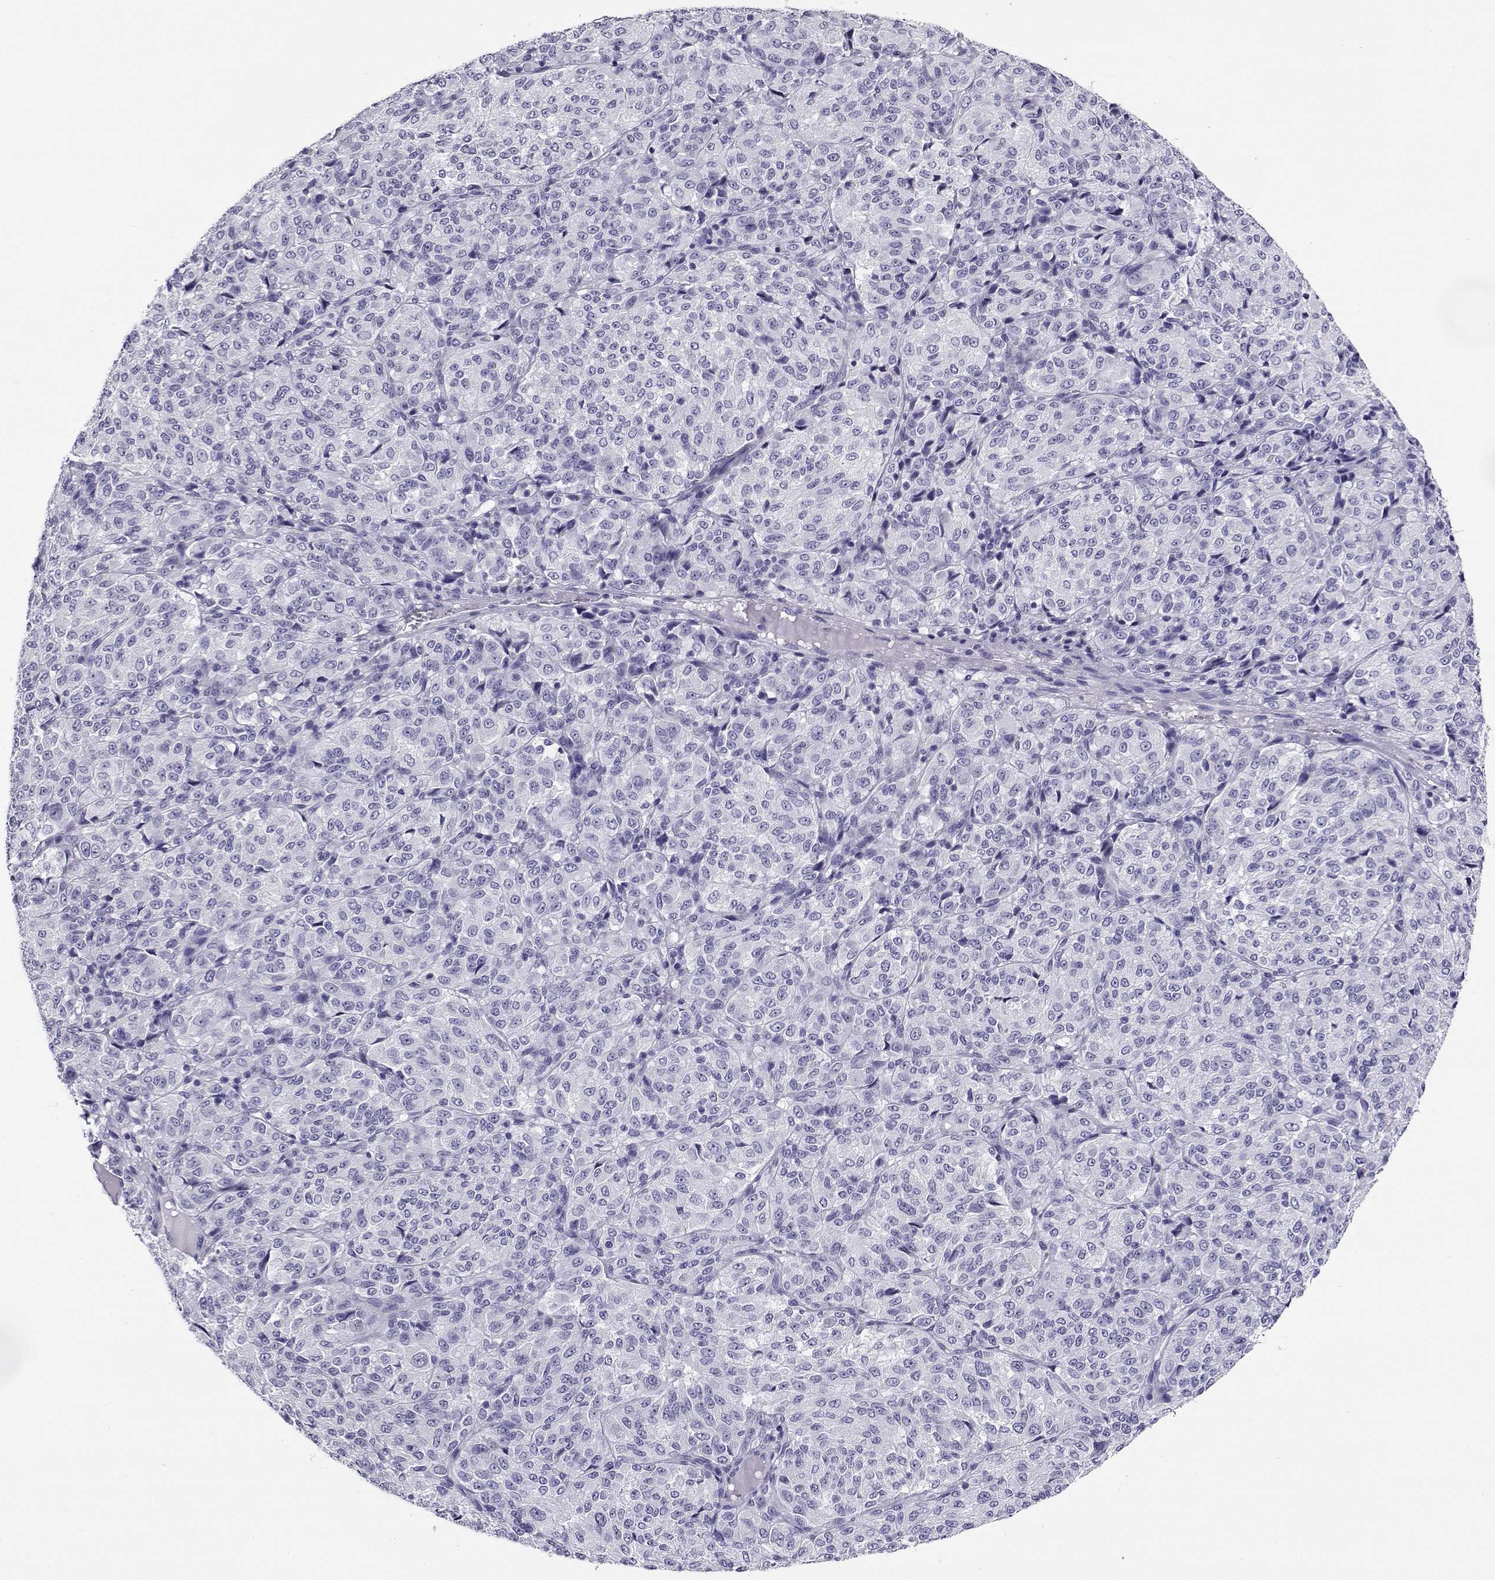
{"staining": {"intensity": "negative", "quantity": "none", "location": "none"}, "tissue": "melanoma", "cell_type": "Tumor cells", "image_type": "cancer", "snomed": [{"axis": "morphology", "description": "Malignant melanoma, Metastatic site"}, {"axis": "topography", "description": "Brain"}], "caption": "Immunohistochemistry (IHC) of human melanoma reveals no expression in tumor cells.", "gene": "CABS1", "patient": {"sex": "female", "age": 56}}